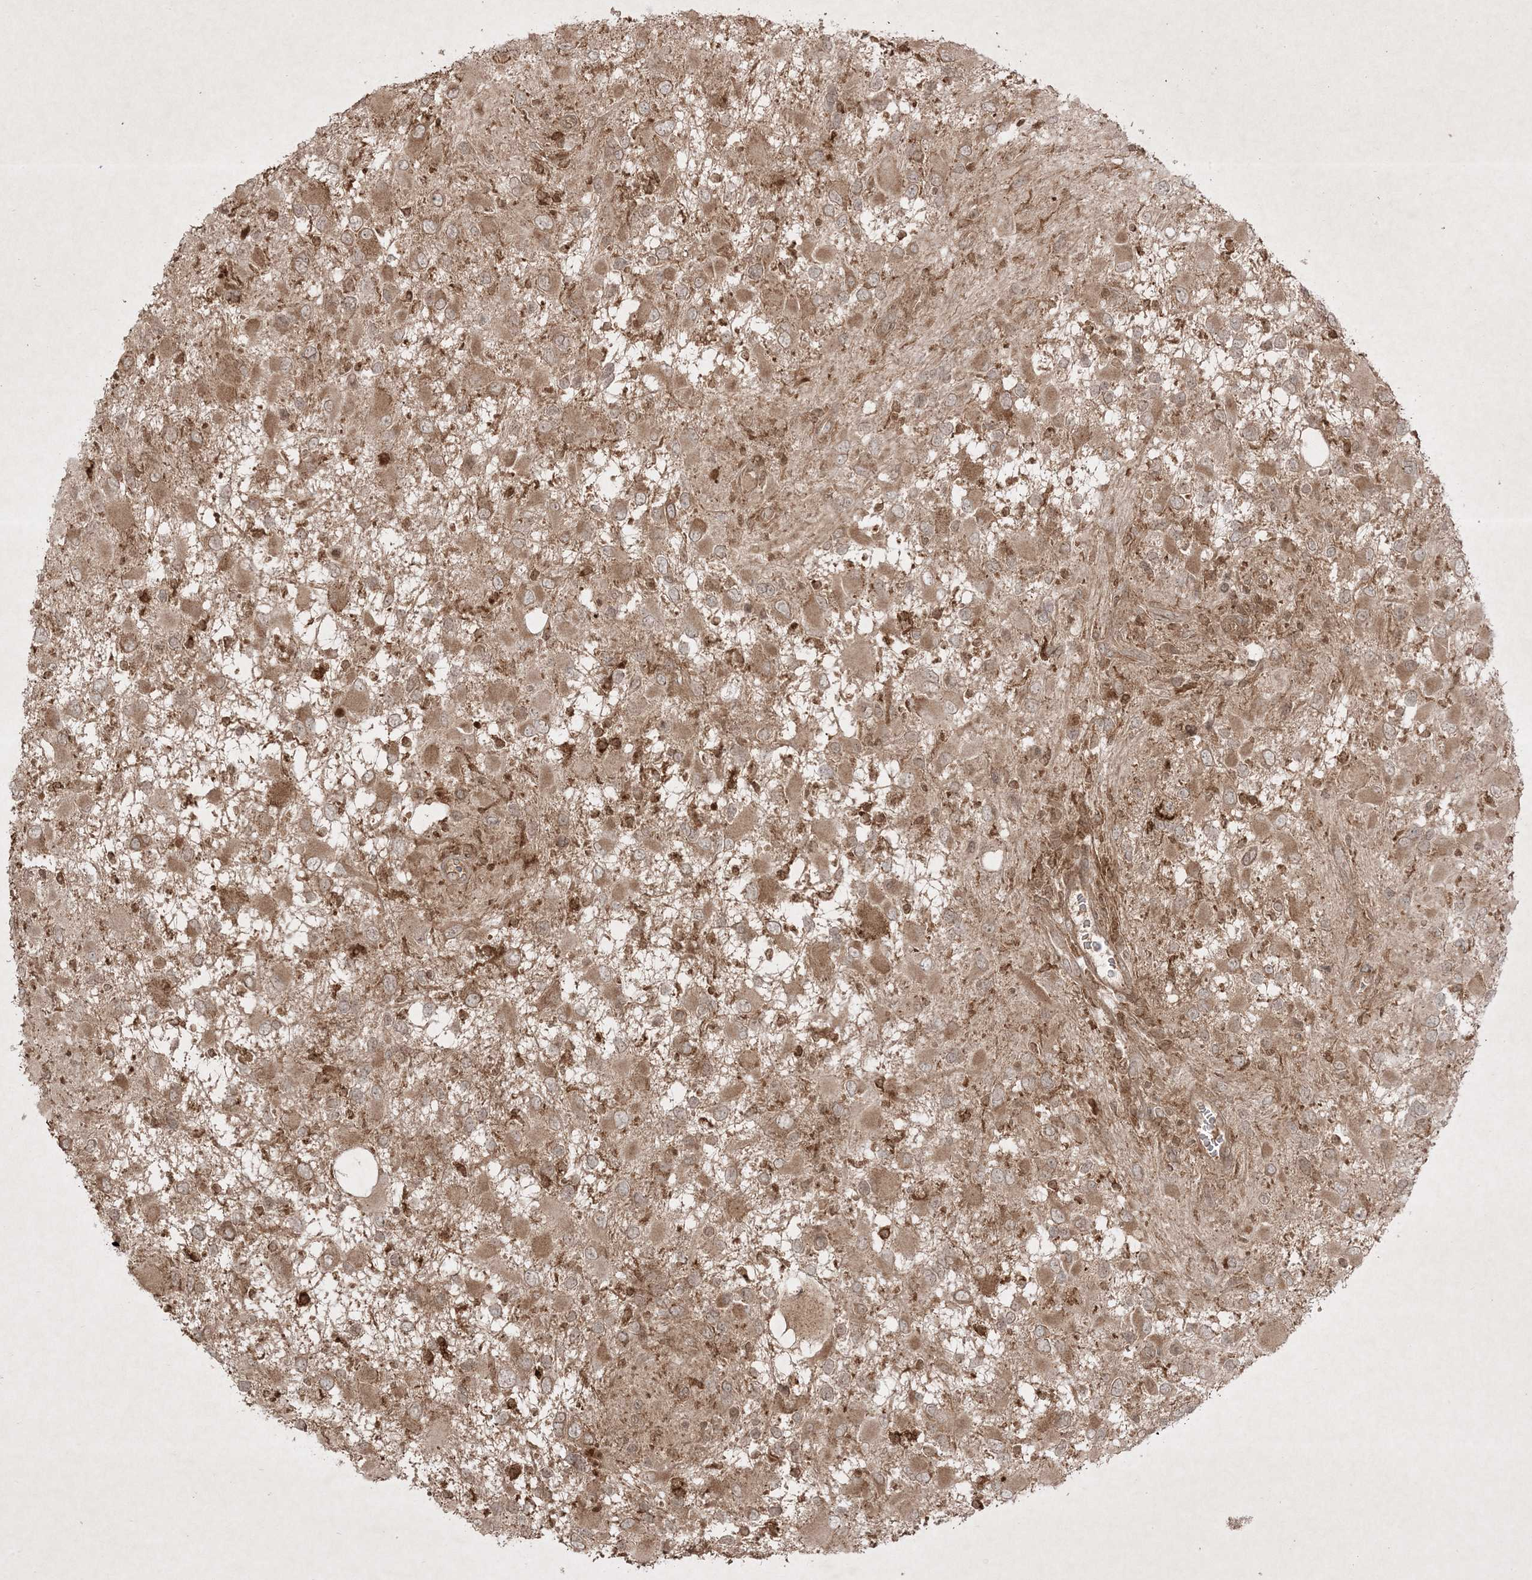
{"staining": {"intensity": "moderate", "quantity": ">75%", "location": "cytoplasmic/membranous"}, "tissue": "glioma", "cell_type": "Tumor cells", "image_type": "cancer", "snomed": [{"axis": "morphology", "description": "Glioma, malignant, High grade"}, {"axis": "topography", "description": "Brain"}], "caption": "IHC image of neoplastic tissue: human glioma stained using IHC displays medium levels of moderate protein expression localized specifically in the cytoplasmic/membranous of tumor cells, appearing as a cytoplasmic/membranous brown color.", "gene": "PTK6", "patient": {"sex": "male", "age": 53}}